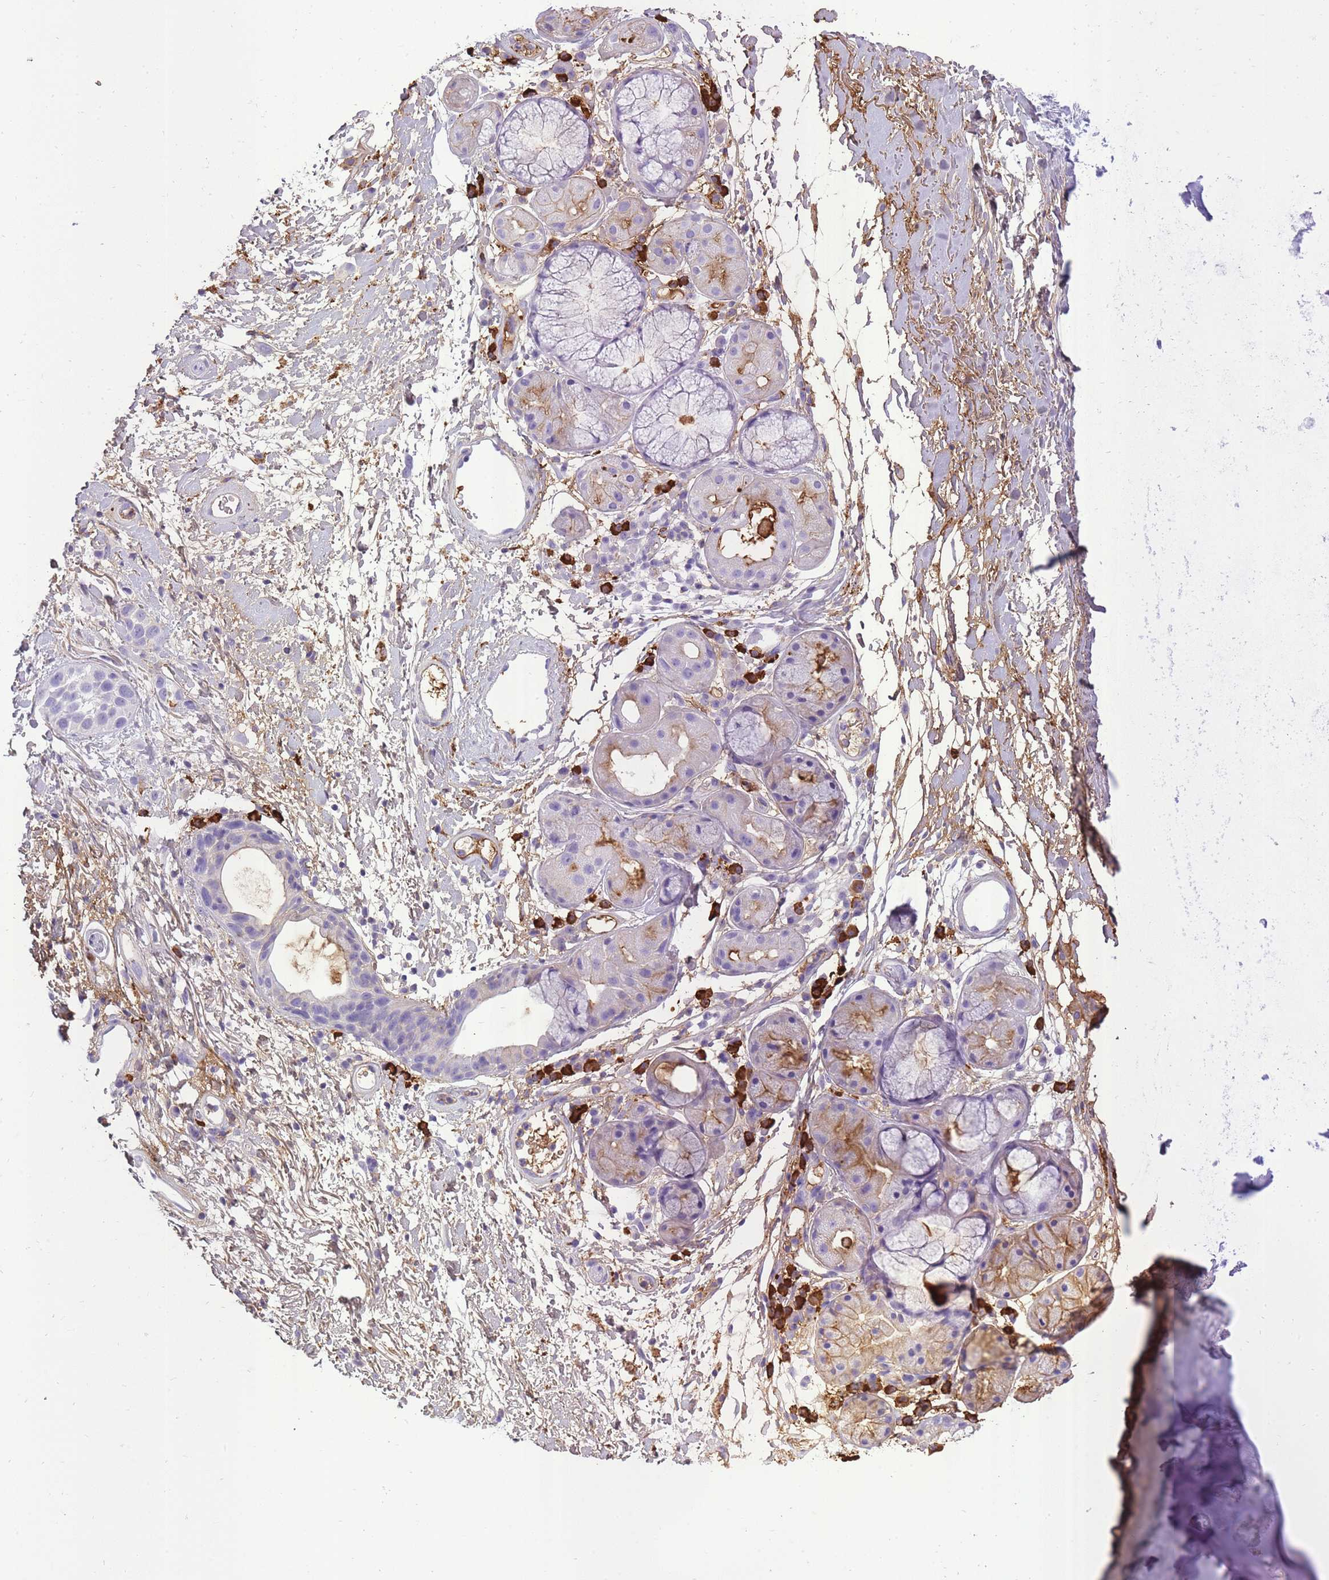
{"staining": {"intensity": "negative", "quantity": "none", "location": "none"}, "tissue": "adipose tissue", "cell_type": "Adipocytes", "image_type": "normal", "snomed": [{"axis": "morphology", "description": "Normal tissue, NOS"}, {"axis": "topography", "description": "Cartilage tissue"}], "caption": "Immunohistochemistry (IHC) of benign adipose tissue shows no positivity in adipocytes. (Brightfield microscopy of DAB immunohistochemistry at high magnification).", "gene": "IGKV1", "patient": {"sex": "male", "age": 80}}